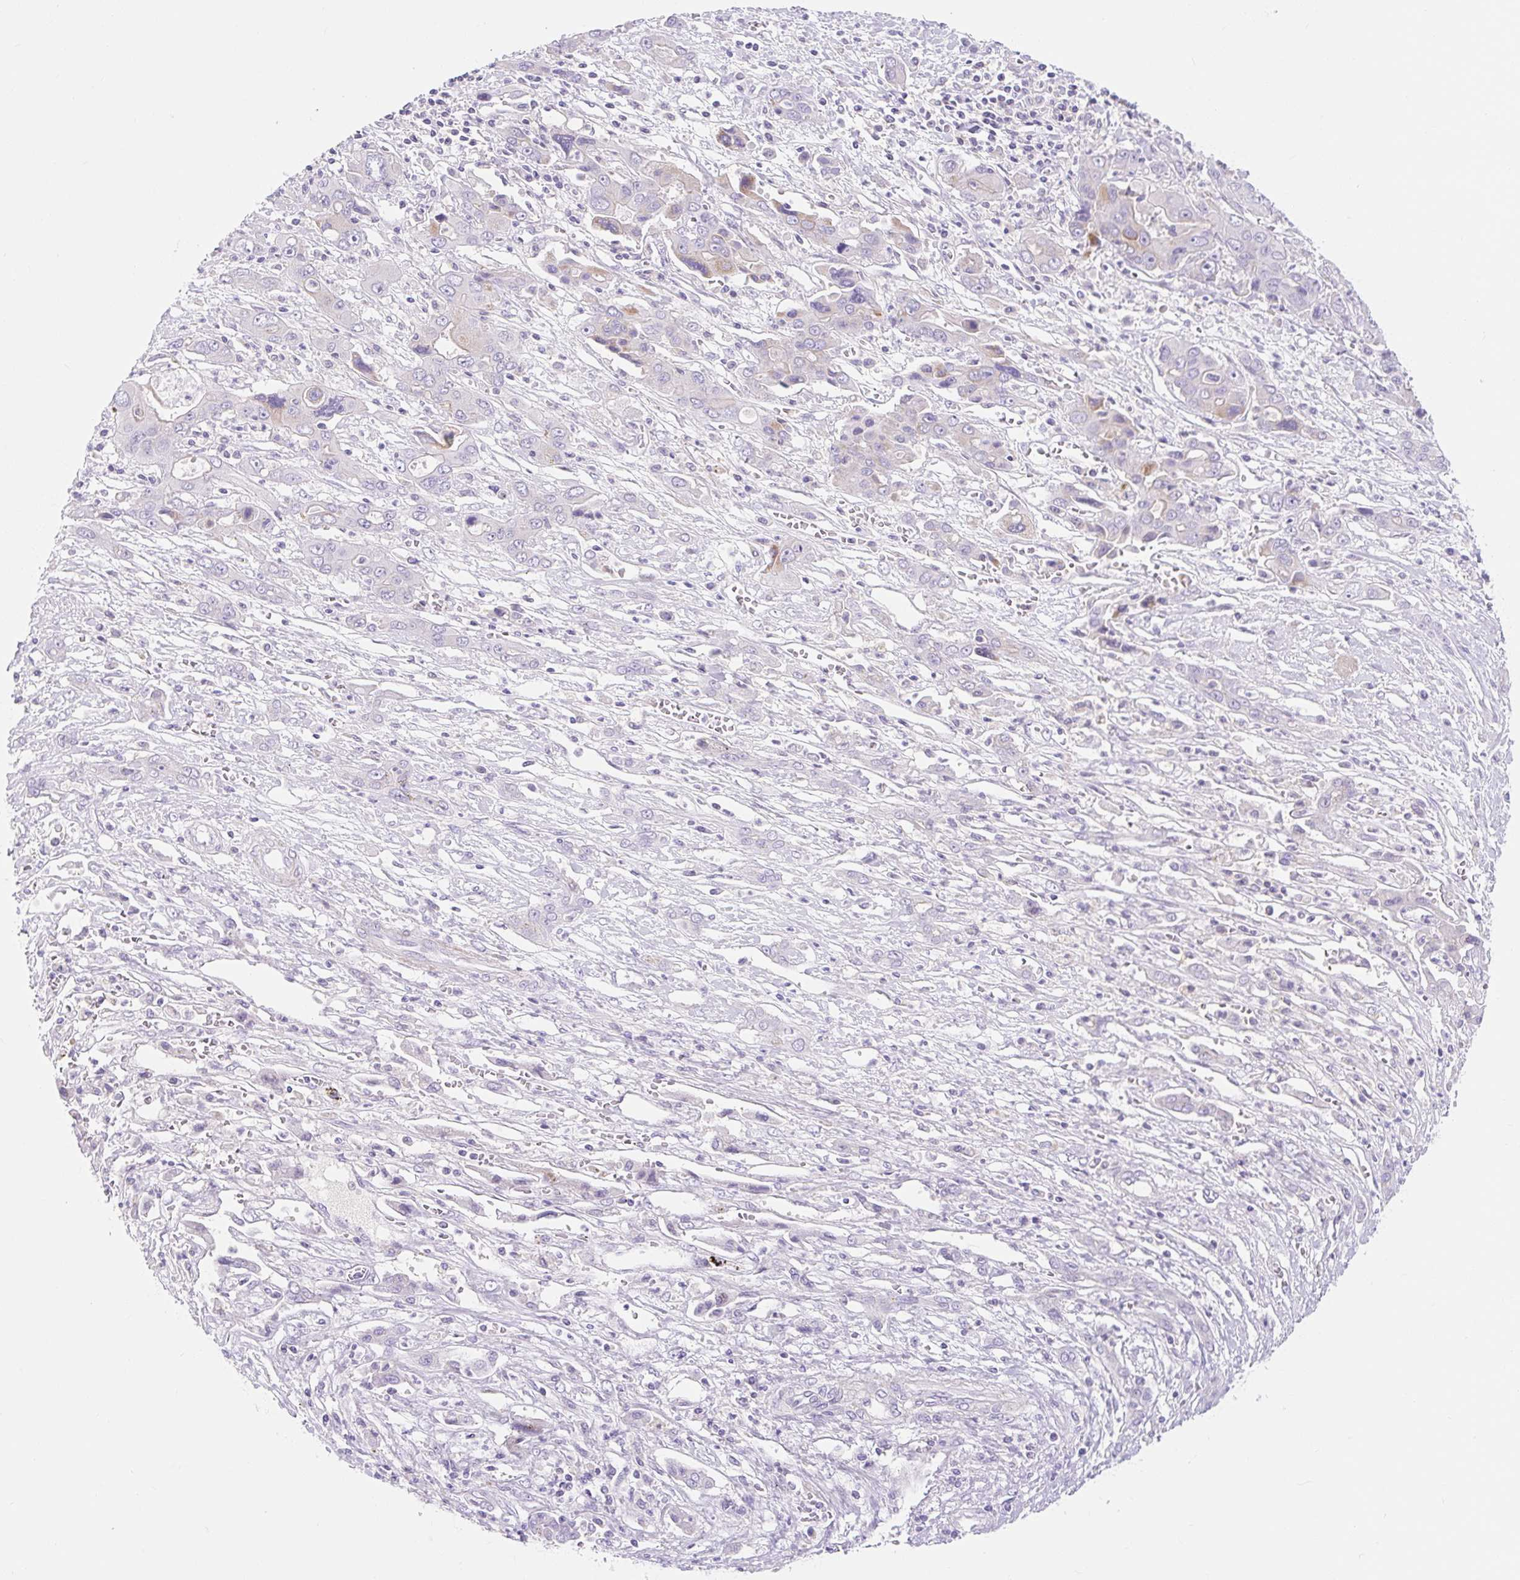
{"staining": {"intensity": "negative", "quantity": "none", "location": "none"}, "tissue": "liver cancer", "cell_type": "Tumor cells", "image_type": "cancer", "snomed": [{"axis": "morphology", "description": "Cholangiocarcinoma"}, {"axis": "topography", "description": "Liver"}], "caption": "IHC image of neoplastic tissue: cholangiocarcinoma (liver) stained with DAB (3,3'-diaminobenzidine) exhibits no significant protein positivity in tumor cells.", "gene": "SLC28A1", "patient": {"sex": "male", "age": 67}}